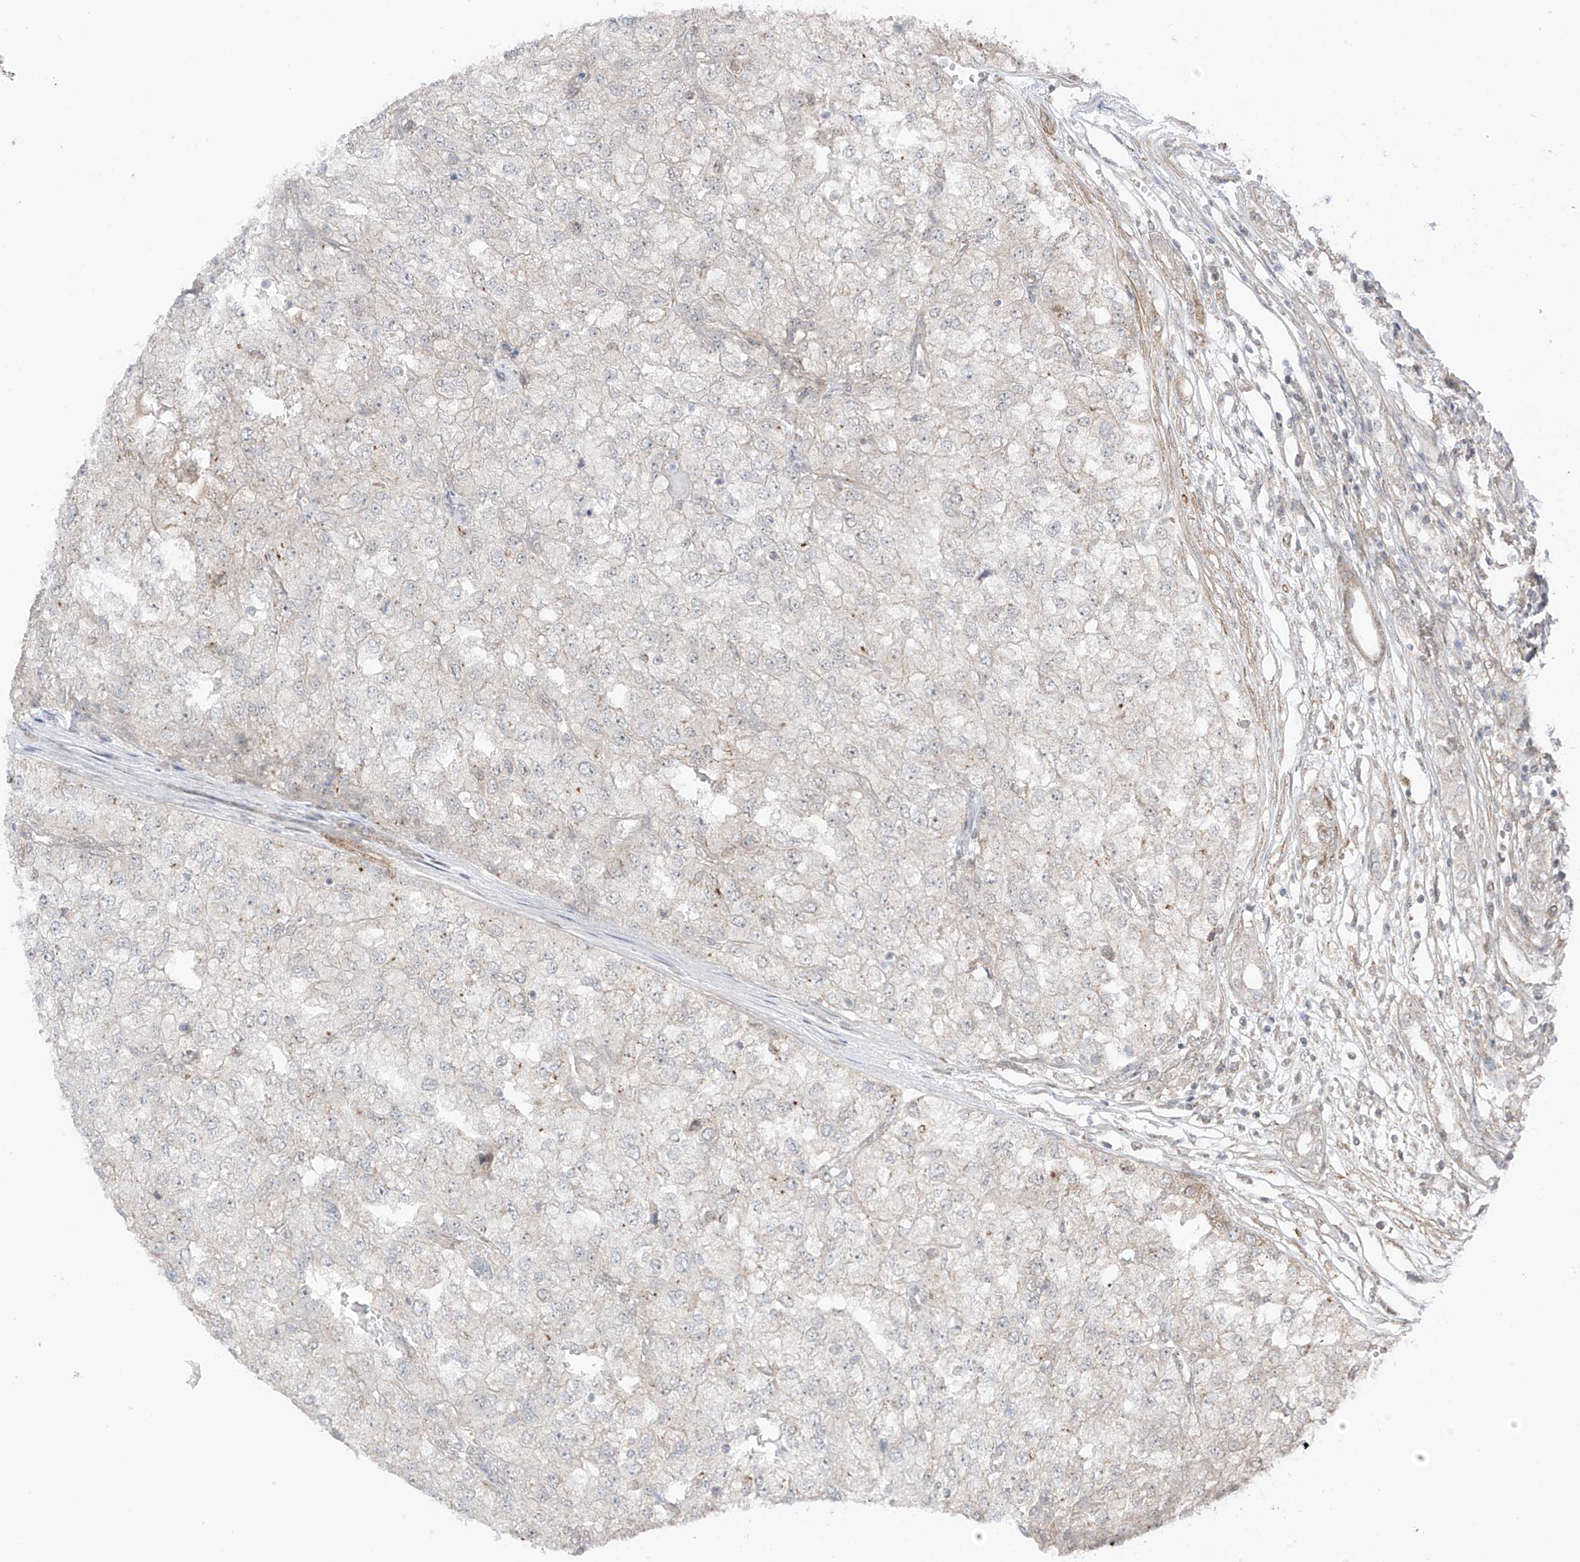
{"staining": {"intensity": "negative", "quantity": "none", "location": "none"}, "tissue": "renal cancer", "cell_type": "Tumor cells", "image_type": "cancer", "snomed": [{"axis": "morphology", "description": "Adenocarcinoma, NOS"}, {"axis": "topography", "description": "Kidney"}], "caption": "Immunohistochemical staining of adenocarcinoma (renal) displays no significant expression in tumor cells. (Stains: DAB (3,3'-diaminobenzidine) immunohistochemistry (IHC) with hematoxylin counter stain, Microscopy: brightfield microscopy at high magnification).", "gene": "ABCD1", "patient": {"sex": "female", "age": 54}}